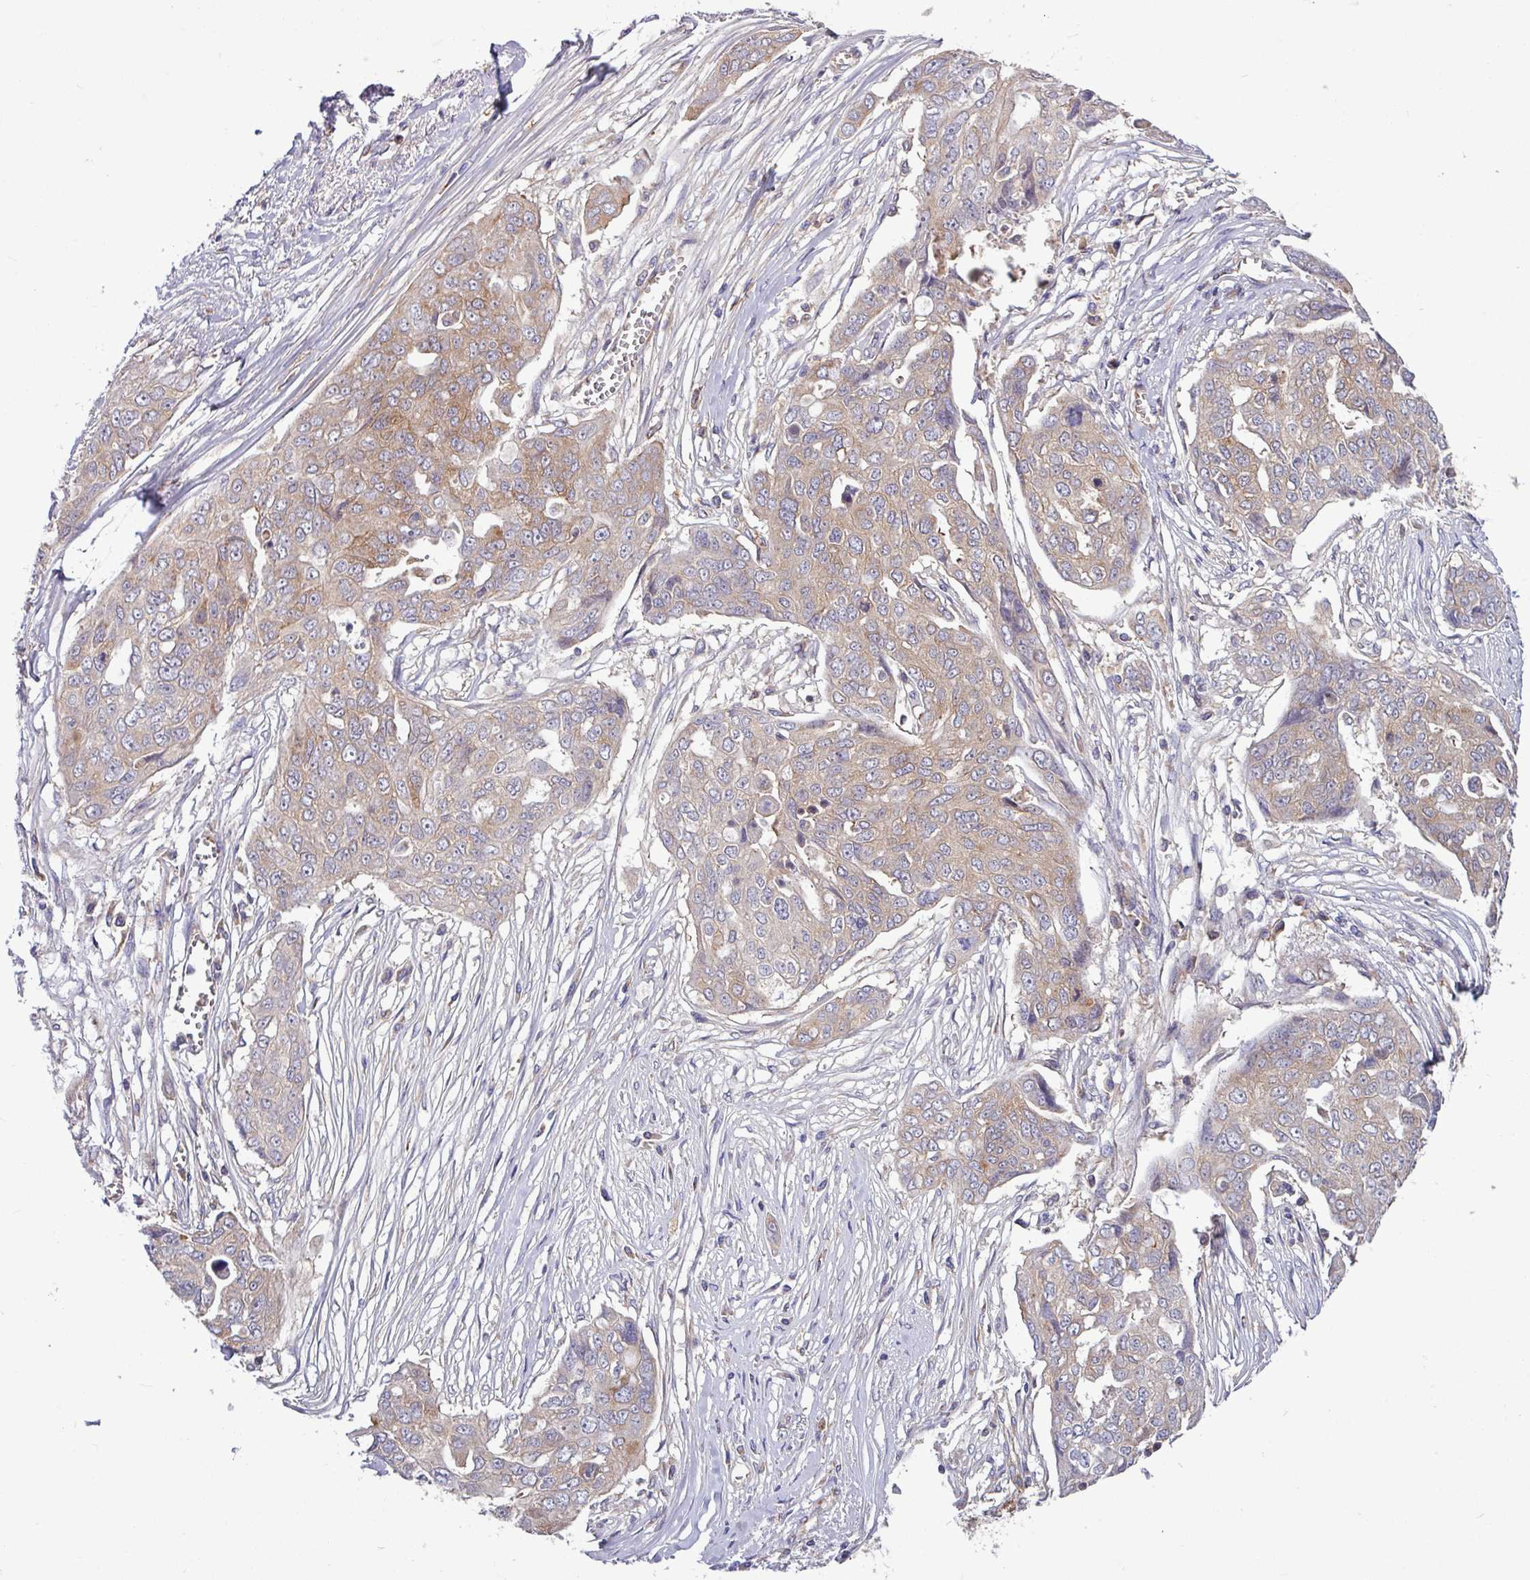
{"staining": {"intensity": "weak", "quantity": ">75%", "location": "cytoplasmic/membranous"}, "tissue": "ovarian cancer", "cell_type": "Tumor cells", "image_type": "cancer", "snomed": [{"axis": "morphology", "description": "Carcinoma, endometroid"}, {"axis": "topography", "description": "Ovary"}], "caption": "Ovarian cancer (endometroid carcinoma) tissue displays weak cytoplasmic/membranous expression in about >75% of tumor cells The protein of interest is shown in brown color, while the nuclei are stained blue.", "gene": "LSM12", "patient": {"sex": "female", "age": 70}}